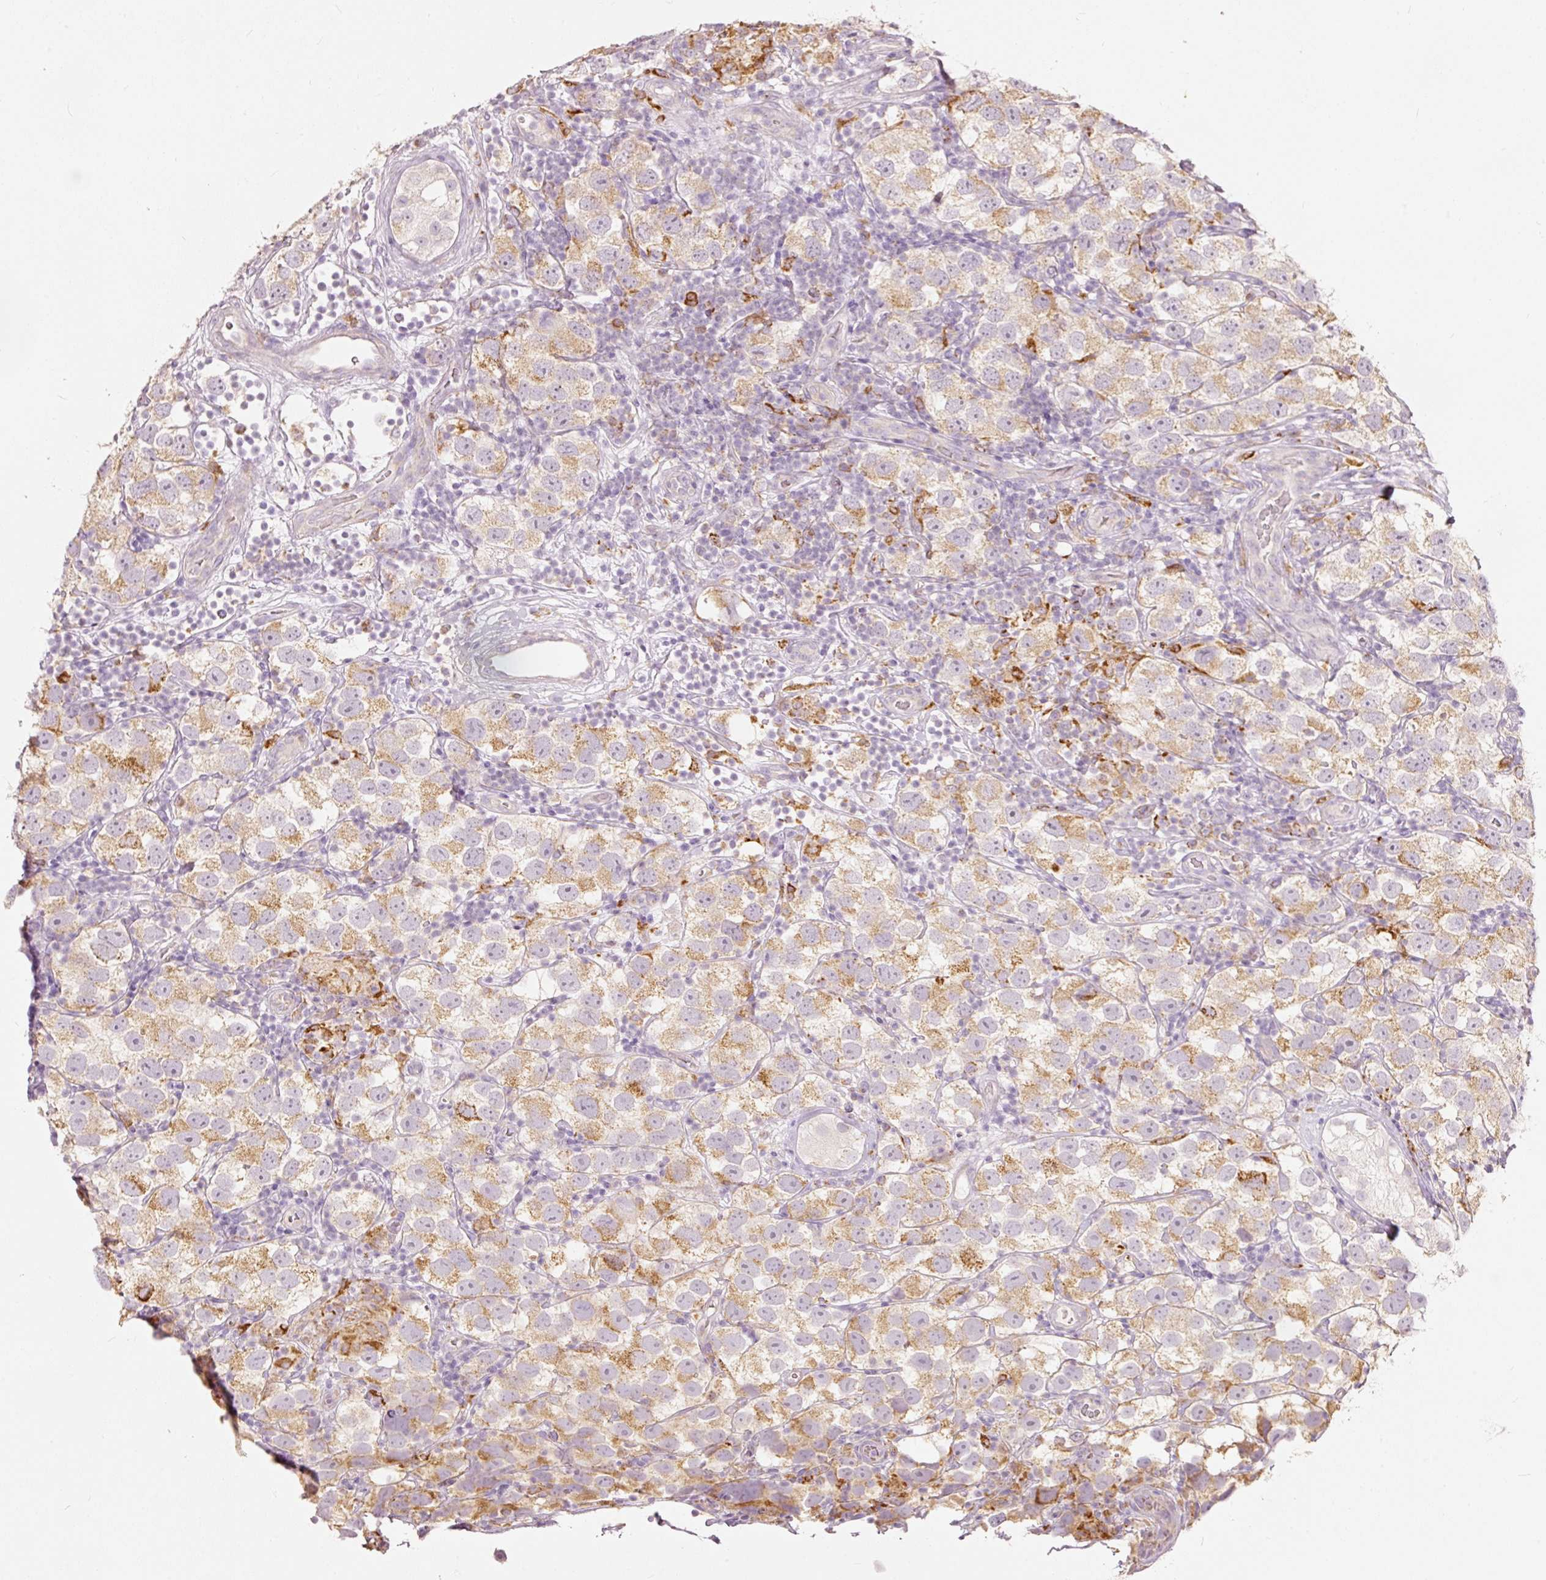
{"staining": {"intensity": "moderate", "quantity": ">75%", "location": "cytoplasmic/membranous"}, "tissue": "testis cancer", "cell_type": "Tumor cells", "image_type": "cancer", "snomed": [{"axis": "morphology", "description": "Seminoma, NOS"}, {"axis": "topography", "description": "Testis"}], "caption": "Brown immunohistochemical staining in testis cancer demonstrates moderate cytoplasmic/membranous staining in approximately >75% of tumor cells.", "gene": "MTHFD2", "patient": {"sex": "male", "age": 26}}